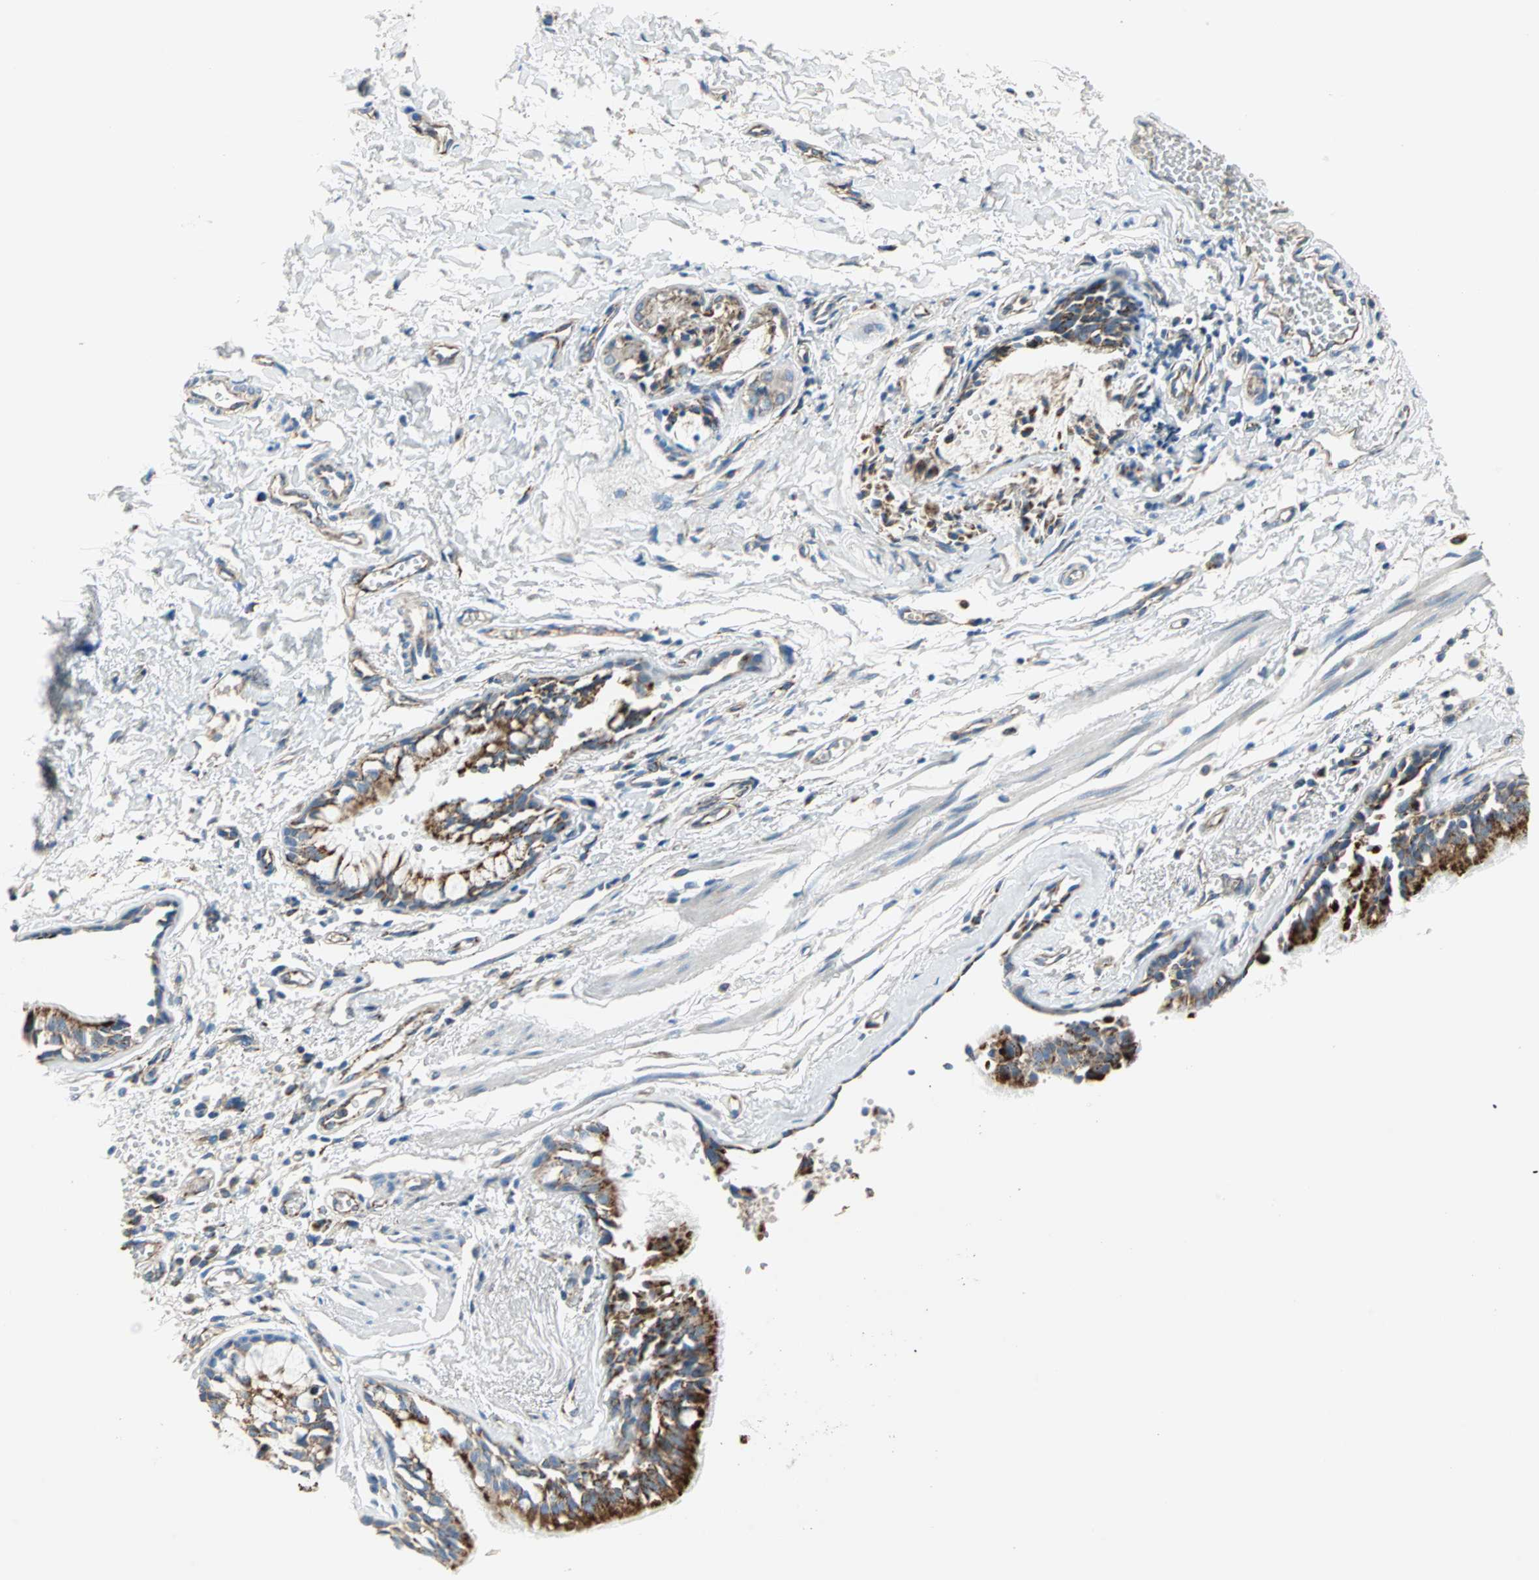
{"staining": {"intensity": "strong", "quantity": ">75%", "location": "cytoplasmic/membranous"}, "tissue": "bronchus", "cell_type": "Respiratory epithelial cells", "image_type": "normal", "snomed": [{"axis": "morphology", "description": "Normal tissue, NOS"}, {"axis": "topography", "description": "Bronchus"}, {"axis": "topography", "description": "Lung"}], "caption": "High-power microscopy captured an immunohistochemistry (IHC) histopathology image of normal bronchus, revealing strong cytoplasmic/membranous positivity in about >75% of respiratory epithelial cells. The staining was performed using DAB to visualize the protein expression in brown, while the nuclei were stained in blue with hematoxylin (Magnification: 20x).", "gene": "TST", "patient": {"sex": "female", "age": 56}}